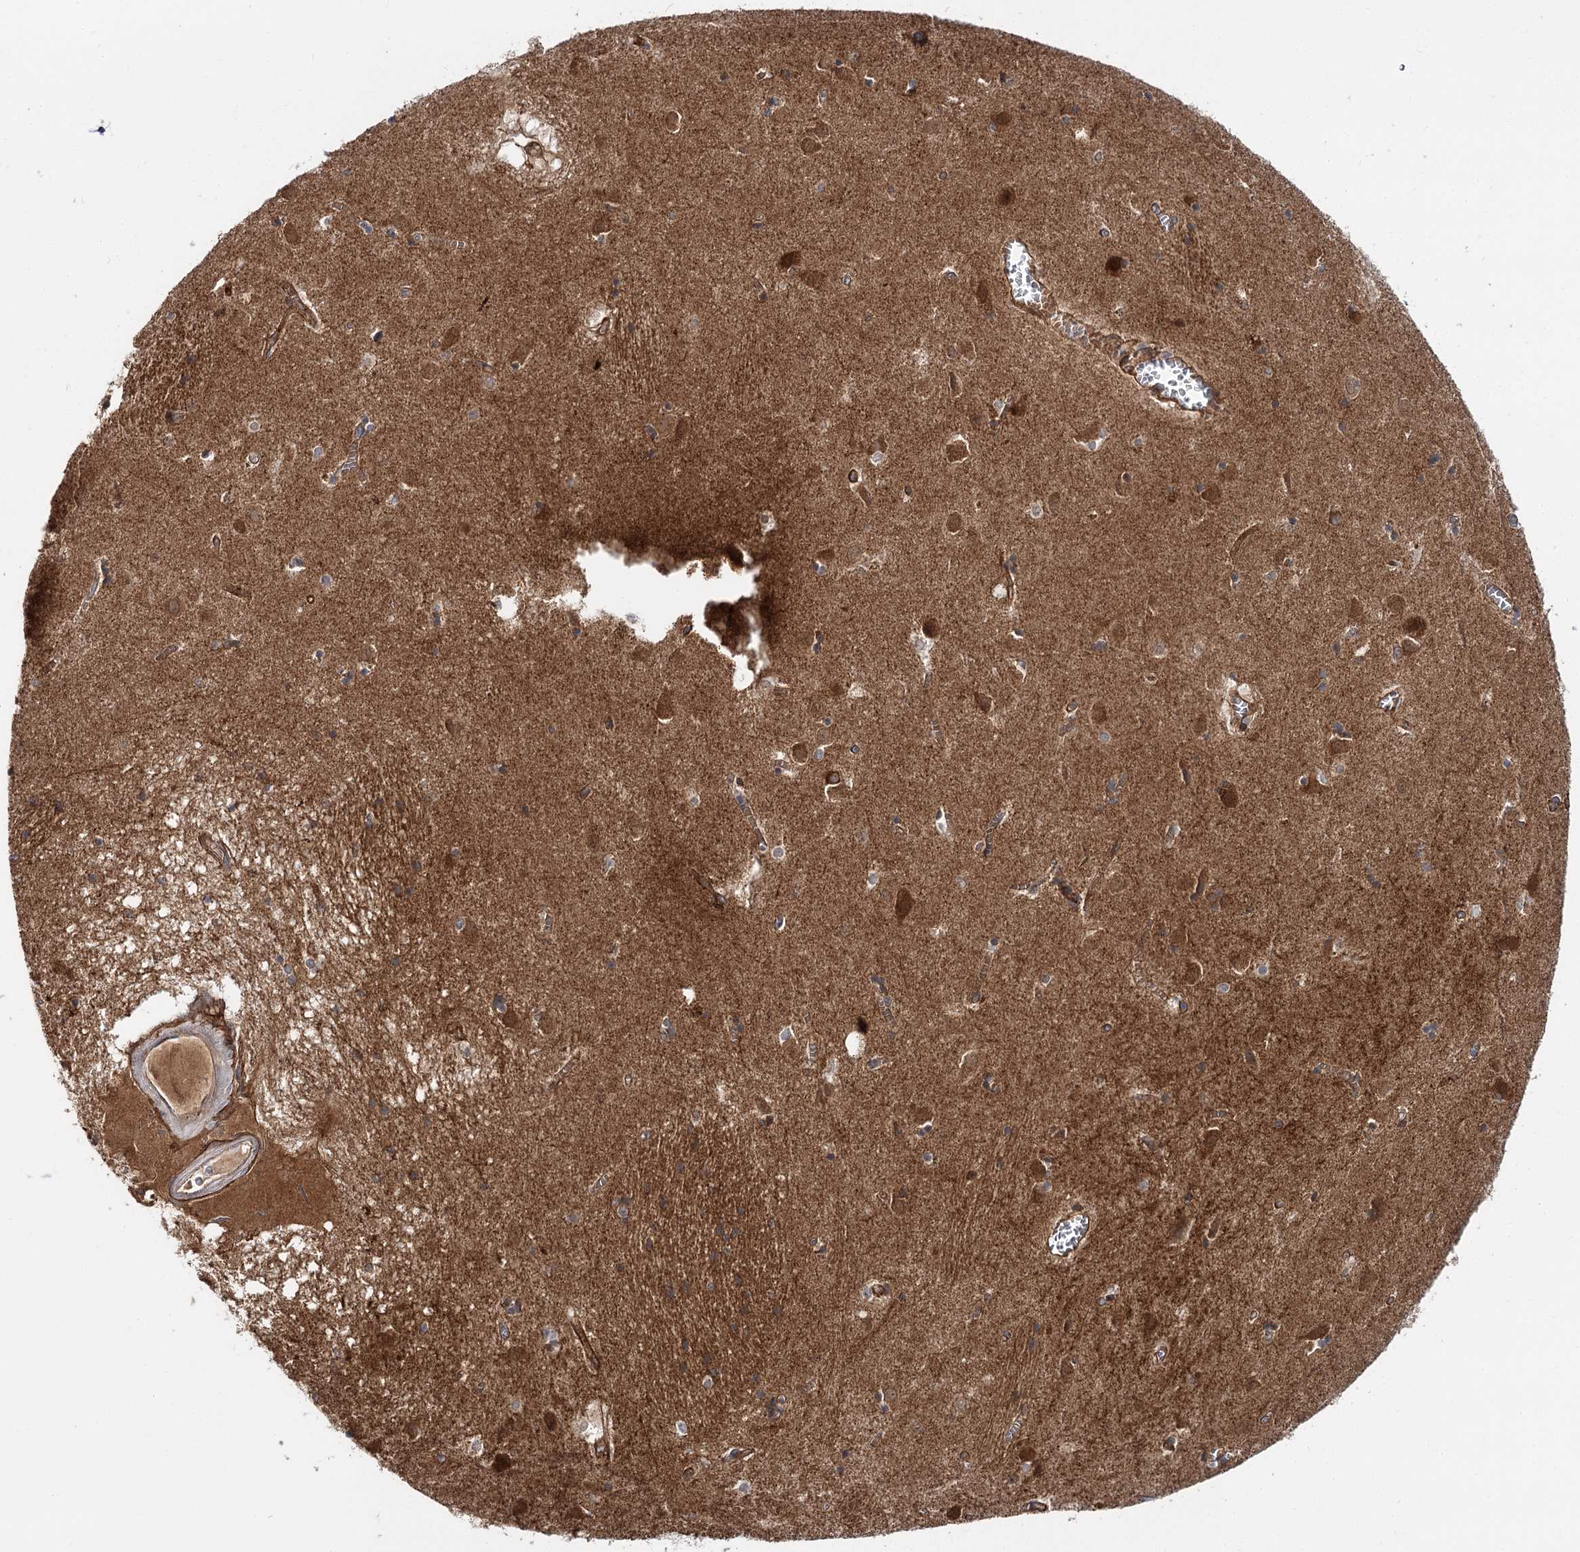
{"staining": {"intensity": "negative", "quantity": "none", "location": "none"}, "tissue": "caudate", "cell_type": "Glial cells", "image_type": "normal", "snomed": [{"axis": "morphology", "description": "Normal tissue, NOS"}, {"axis": "topography", "description": "Lateral ventricle wall"}], "caption": "The IHC image has no significant expression in glial cells of caudate.", "gene": "C11orf52", "patient": {"sex": "male", "age": 70}}